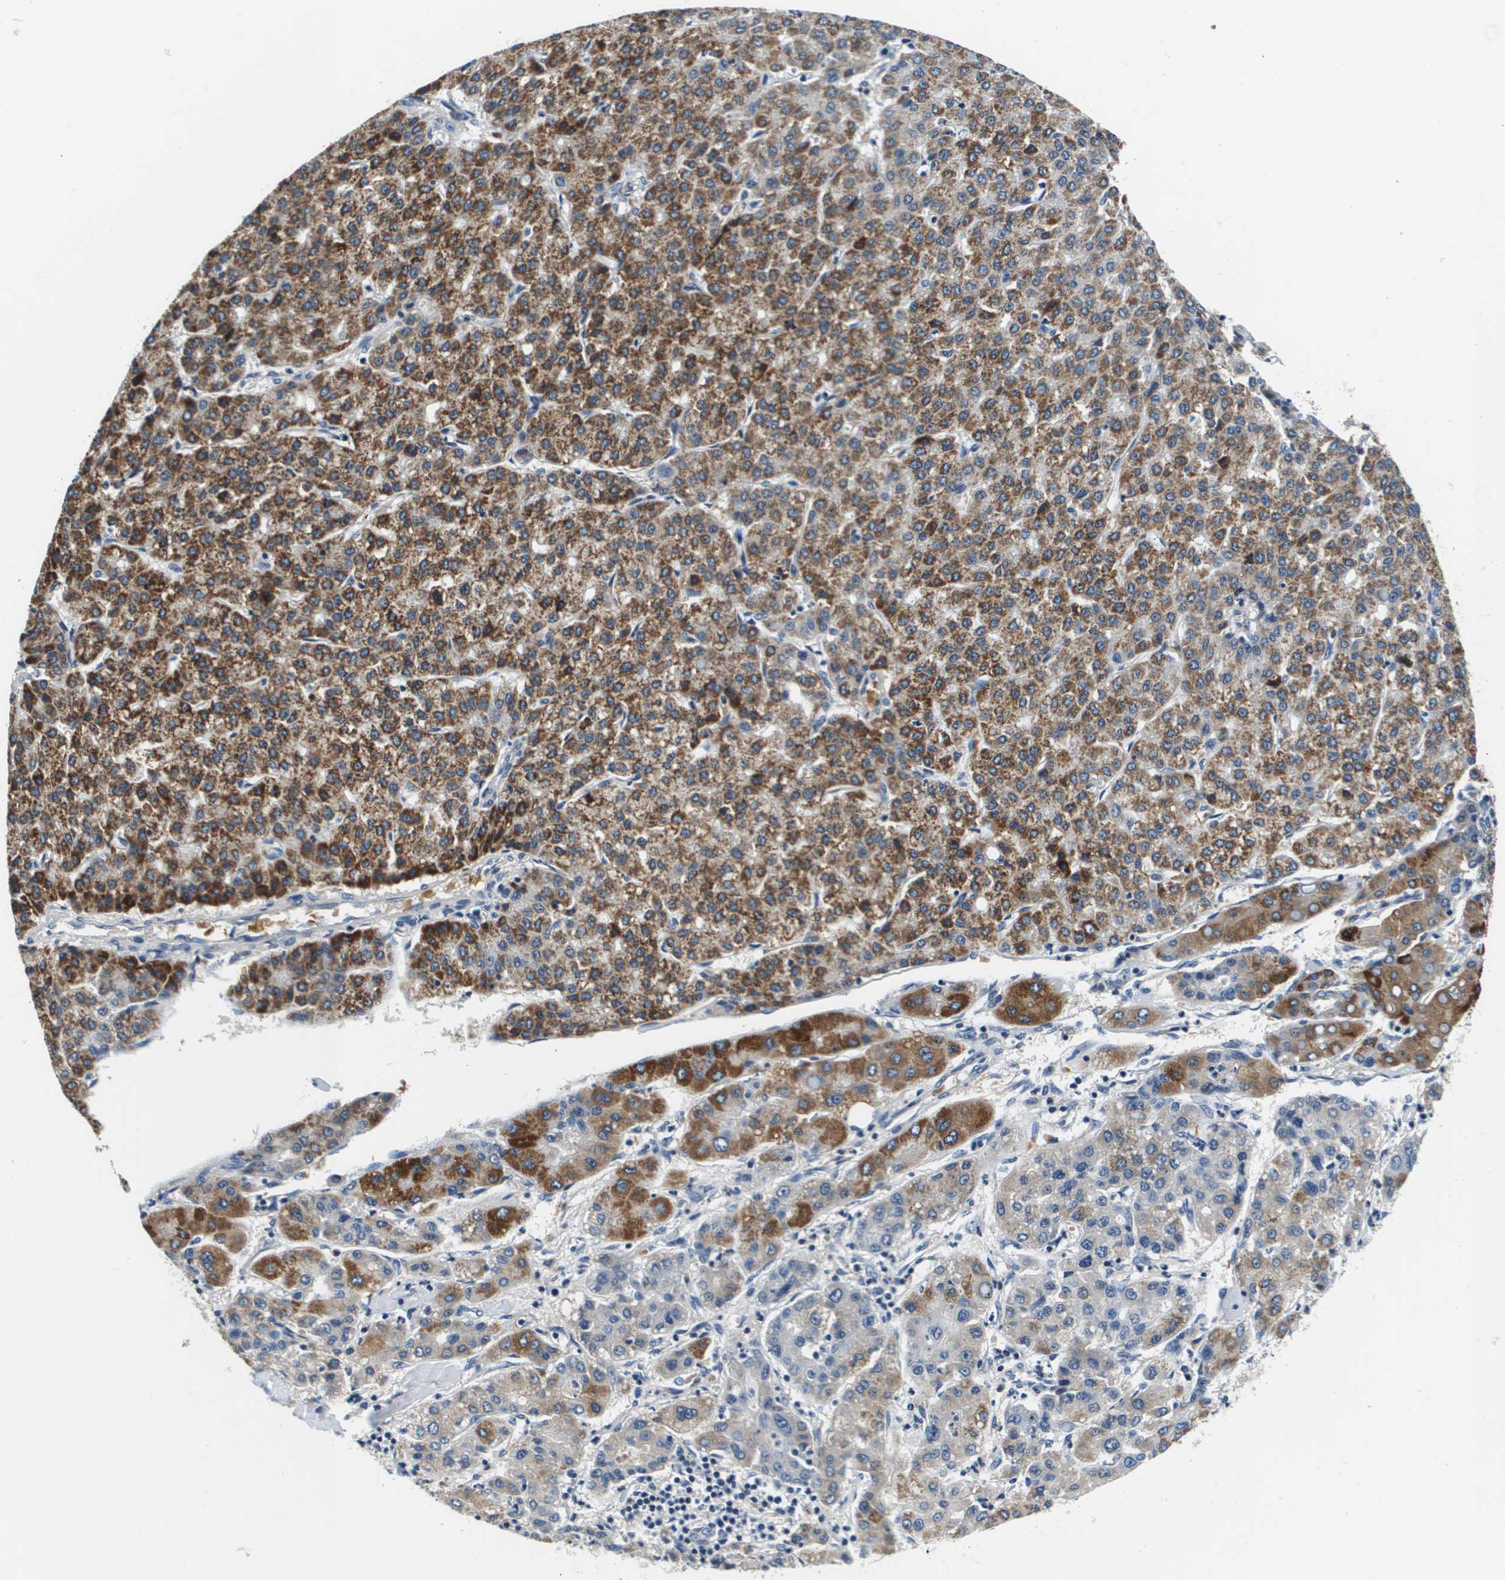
{"staining": {"intensity": "moderate", "quantity": "25%-75%", "location": "cytoplasmic/membranous"}, "tissue": "liver cancer", "cell_type": "Tumor cells", "image_type": "cancer", "snomed": [{"axis": "morphology", "description": "Carcinoma, Hepatocellular, NOS"}, {"axis": "topography", "description": "Liver"}], "caption": "Human hepatocellular carcinoma (liver) stained with a brown dye demonstrates moderate cytoplasmic/membranous positive staining in approximately 25%-75% of tumor cells.", "gene": "KCNQ5", "patient": {"sex": "male", "age": 65}}